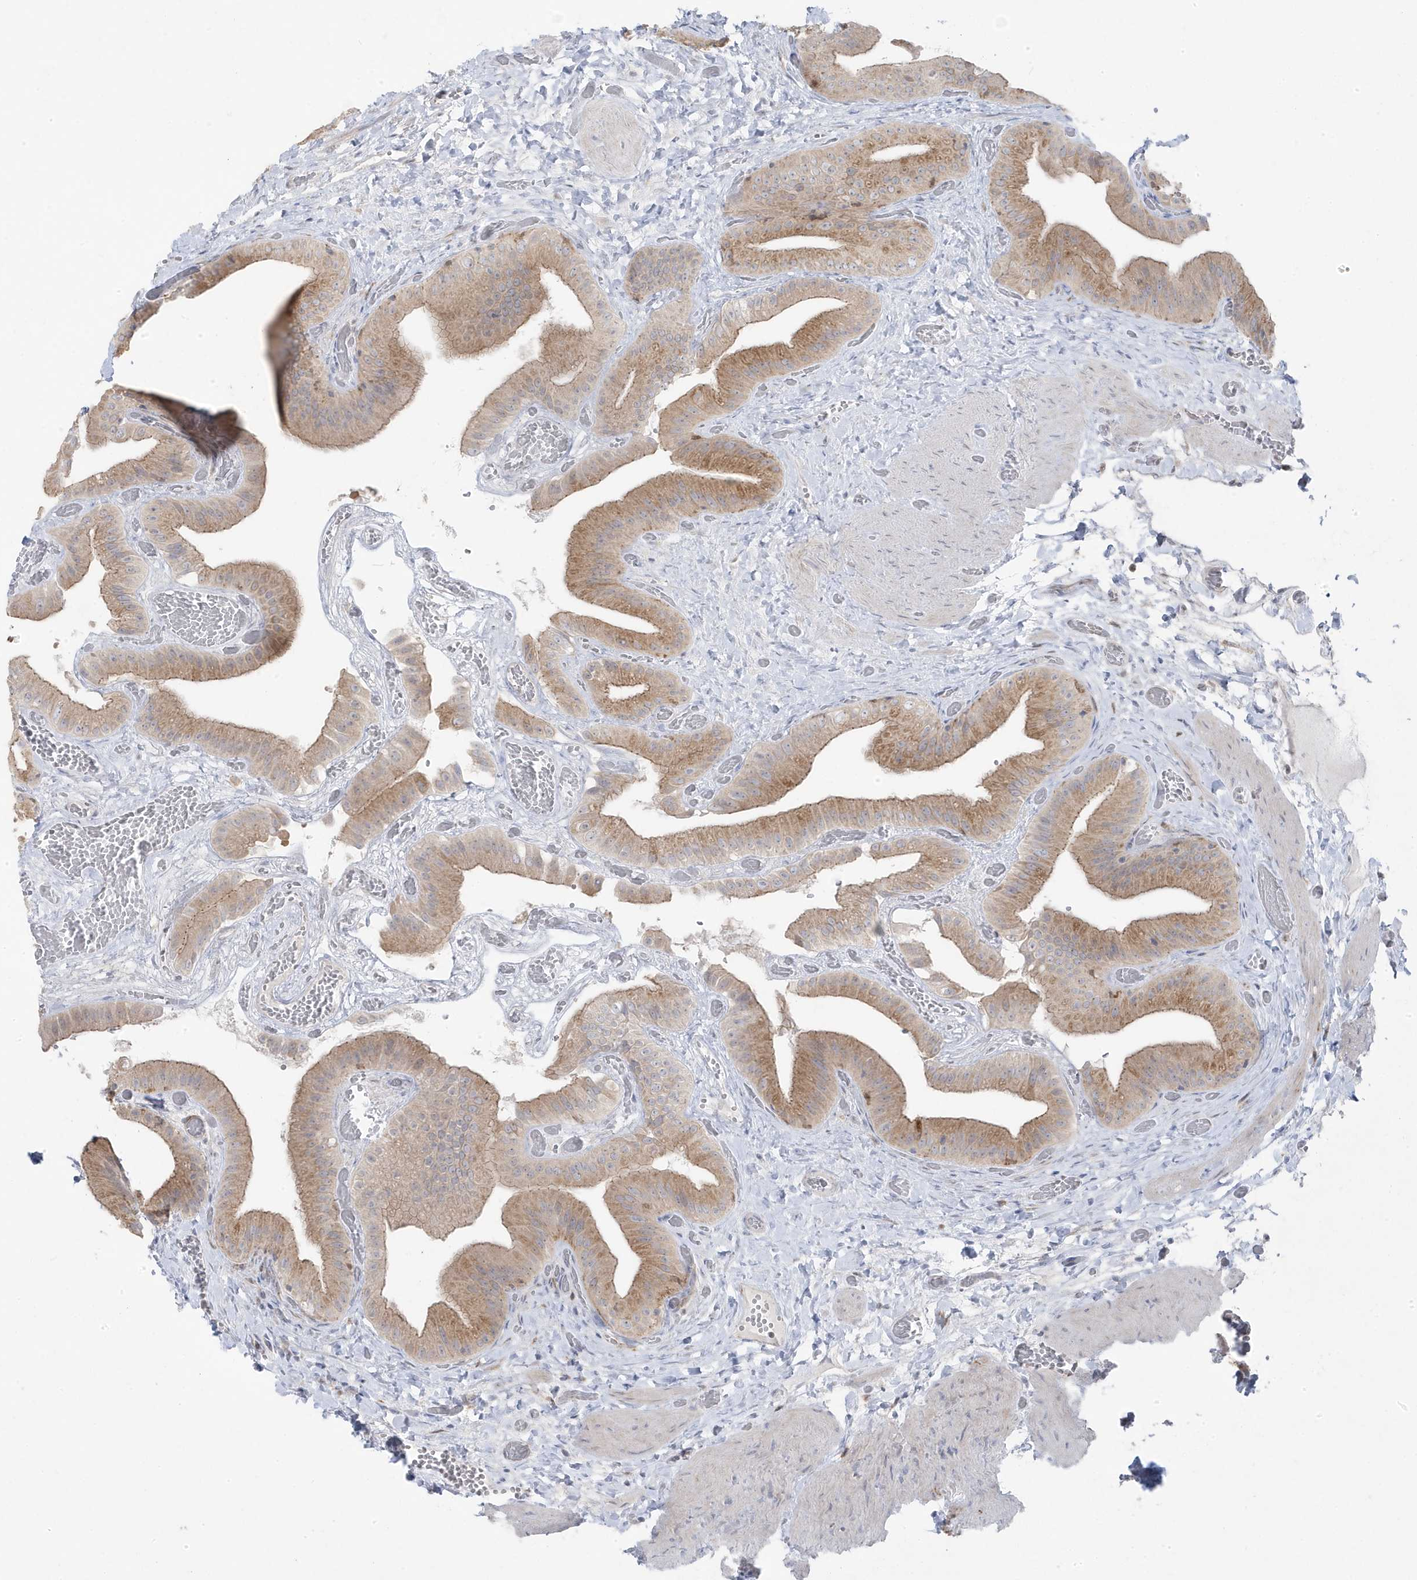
{"staining": {"intensity": "moderate", "quantity": ">75%", "location": "cytoplasmic/membranous"}, "tissue": "gallbladder", "cell_type": "Glandular cells", "image_type": "normal", "snomed": [{"axis": "morphology", "description": "Normal tissue, NOS"}, {"axis": "topography", "description": "Gallbladder"}], "caption": "An immunohistochemistry micrograph of unremarkable tissue is shown. Protein staining in brown highlights moderate cytoplasmic/membranous positivity in gallbladder within glandular cells.", "gene": "ZNF654", "patient": {"sex": "female", "age": 64}}